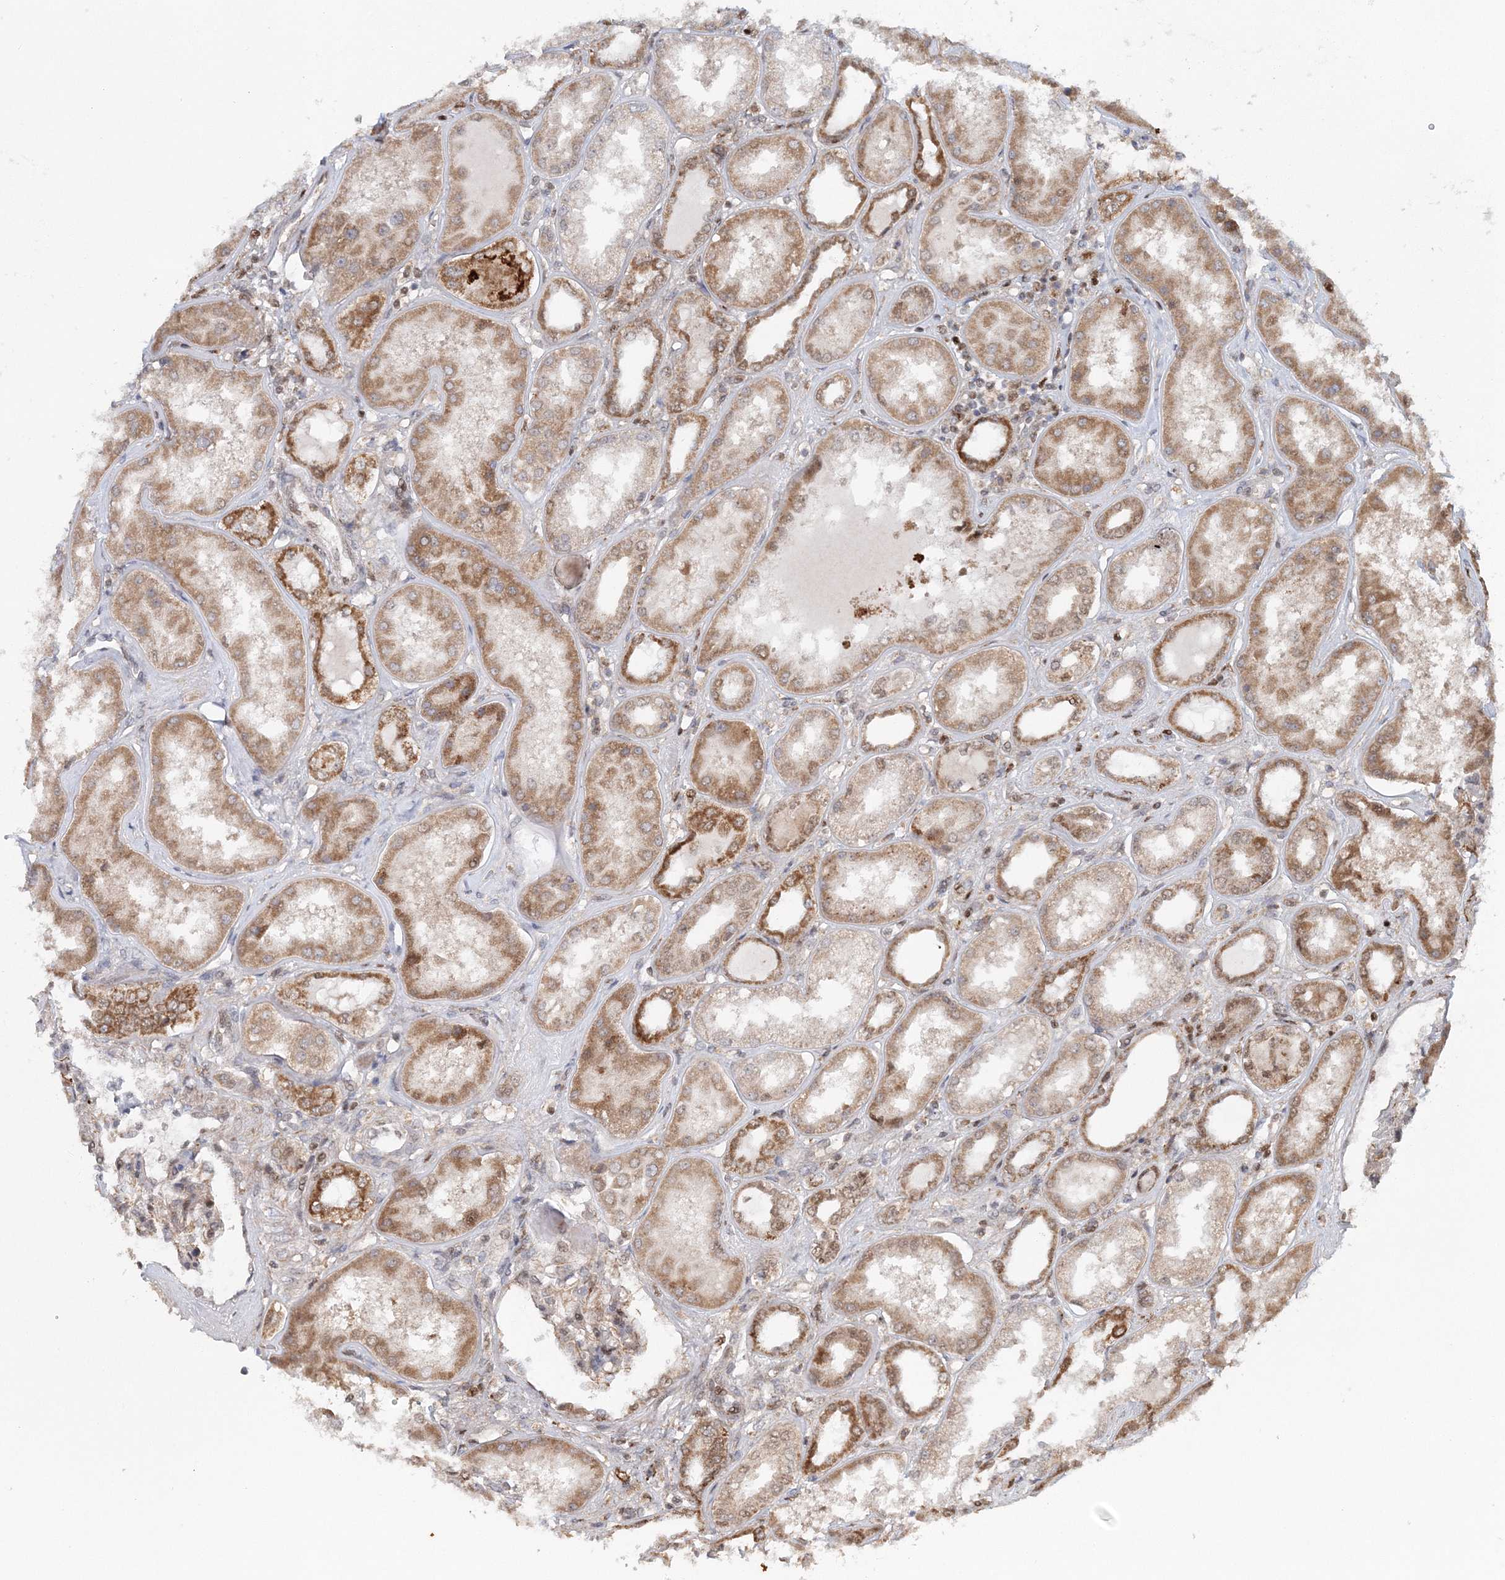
{"staining": {"intensity": "moderate", "quantity": "25%-75%", "location": "cytoplasmic/membranous"}, "tissue": "kidney", "cell_type": "Cells in glomeruli", "image_type": "normal", "snomed": [{"axis": "morphology", "description": "Normal tissue, NOS"}, {"axis": "topography", "description": "Kidney"}], "caption": "Protein staining of normal kidney shows moderate cytoplasmic/membranous positivity in approximately 25%-75% of cells in glomeruli.", "gene": "RAB11FIP2", "patient": {"sex": "female", "age": 56}}